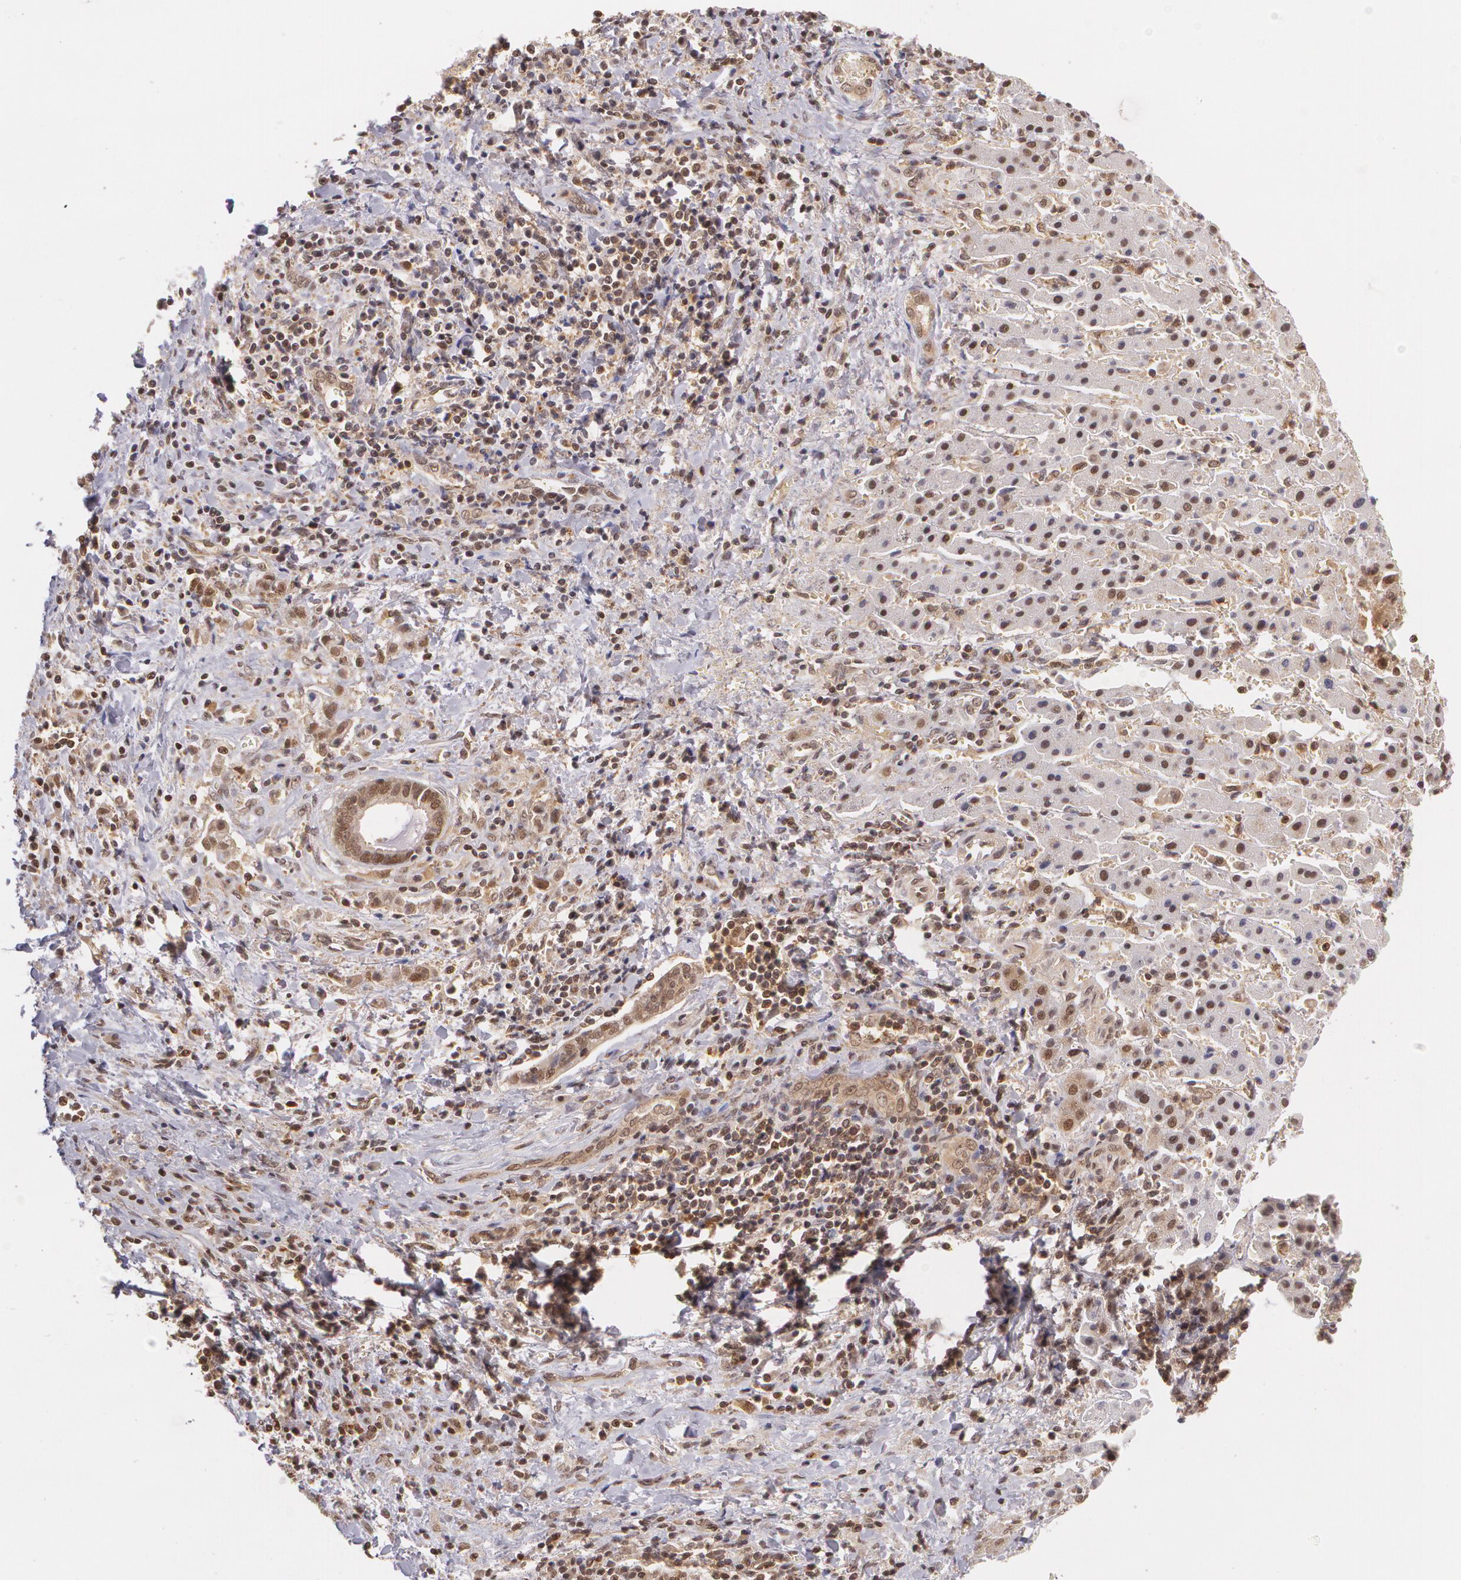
{"staining": {"intensity": "moderate", "quantity": "25%-75%", "location": "cytoplasmic/membranous,nuclear"}, "tissue": "liver cancer", "cell_type": "Tumor cells", "image_type": "cancer", "snomed": [{"axis": "morphology", "description": "Cholangiocarcinoma"}, {"axis": "topography", "description": "Liver"}], "caption": "Brown immunohistochemical staining in cholangiocarcinoma (liver) demonstrates moderate cytoplasmic/membranous and nuclear positivity in approximately 25%-75% of tumor cells.", "gene": "CUL2", "patient": {"sex": "male", "age": 57}}